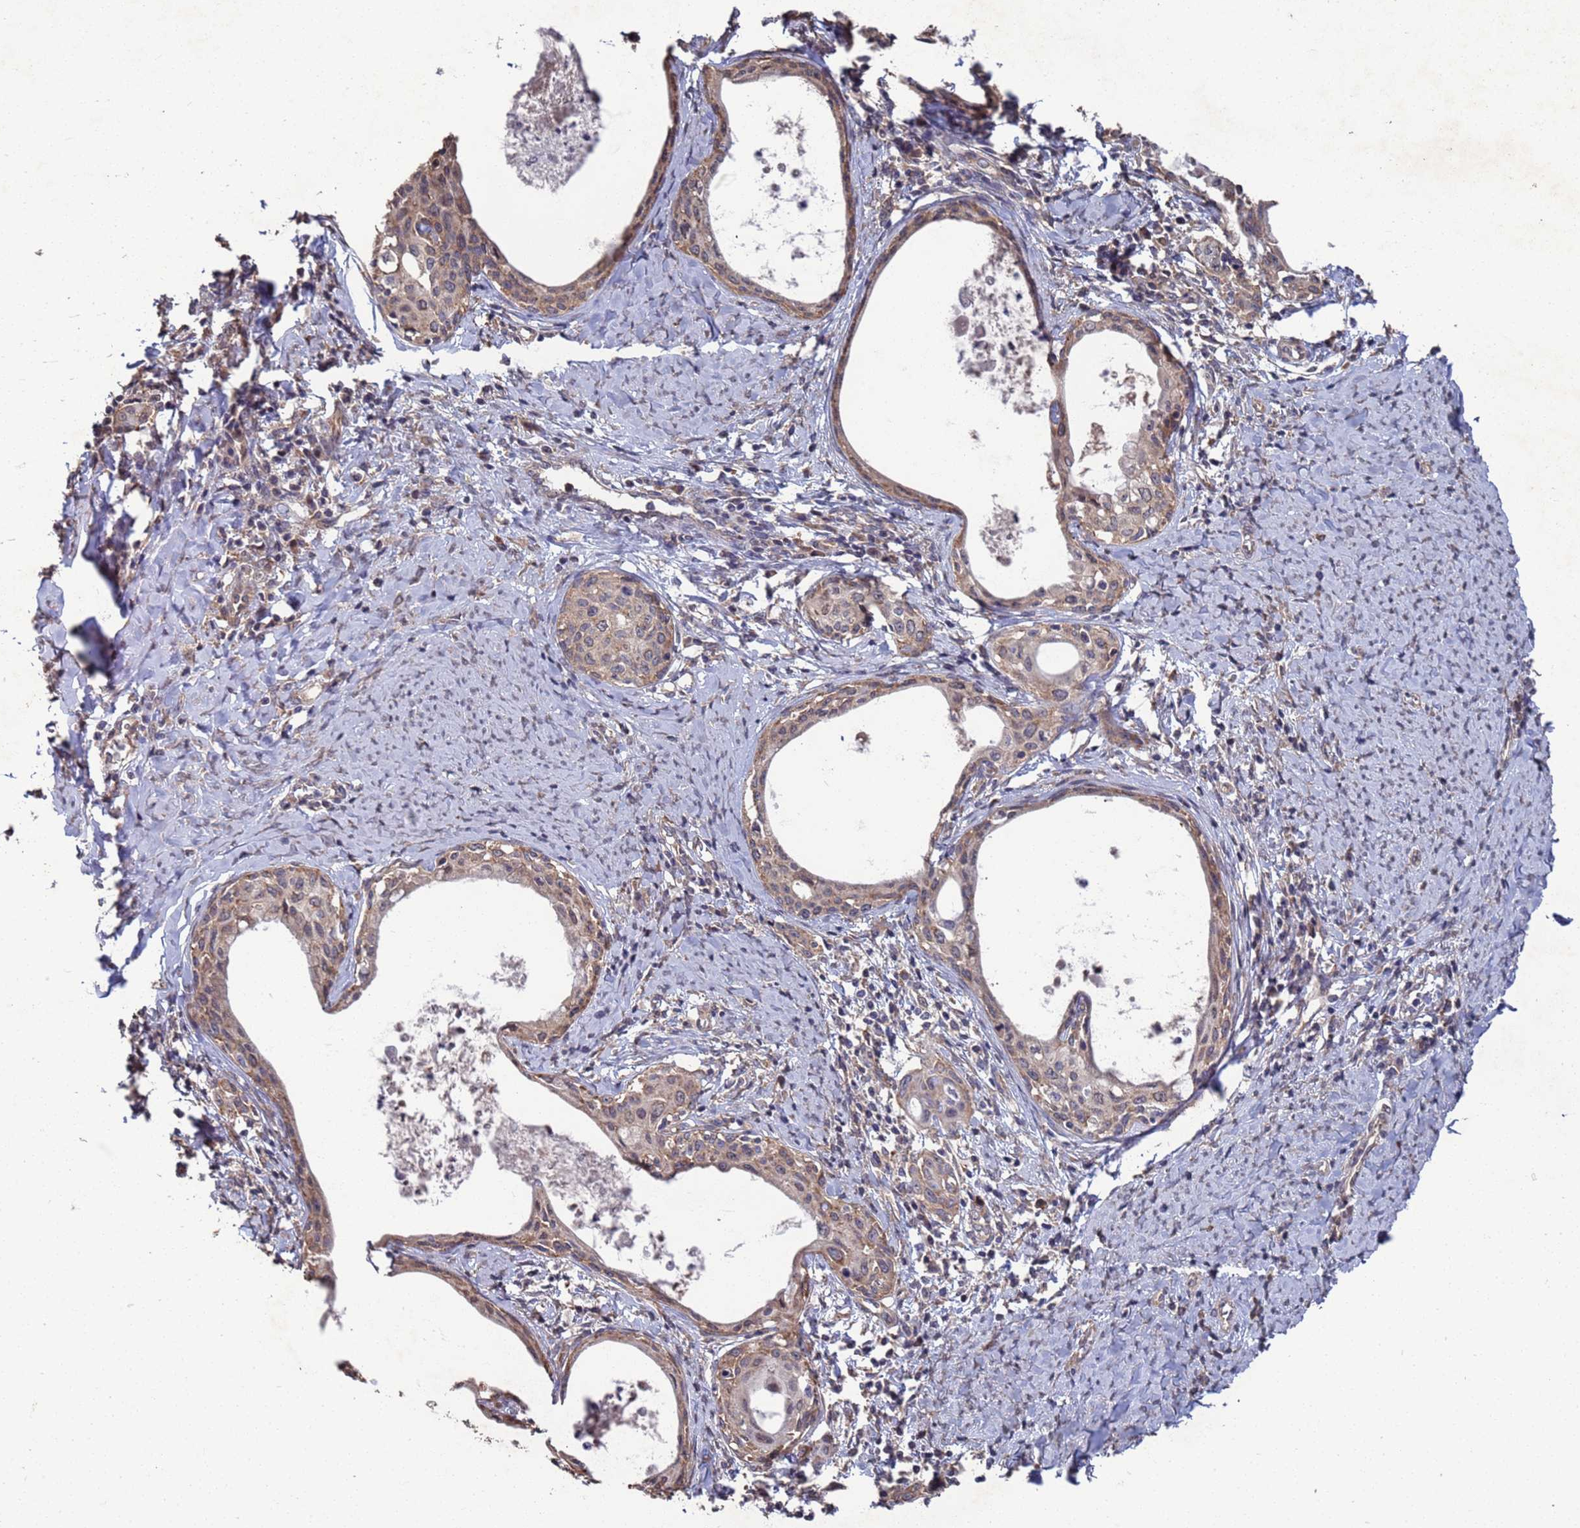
{"staining": {"intensity": "moderate", "quantity": ">75%", "location": "cytoplasmic/membranous"}, "tissue": "cervical cancer", "cell_type": "Tumor cells", "image_type": "cancer", "snomed": [{"axis": "morphology", "description": "Squamous cell carcinoma, NOS"}, {"axis": "morphology", "description": "Adenocarcinoma, NOS"}, {"axis": "topography", "description": "Cervix"}], "caption": "Brown immunohistochemical staining in cervical cancer (squamous cell carcinoma) exhibits moderate cytoplasmic/membranous expression in about >75% of tumor cells.", "gene": "CFAP119", "patient": {"sex": "female", "age": 52}}